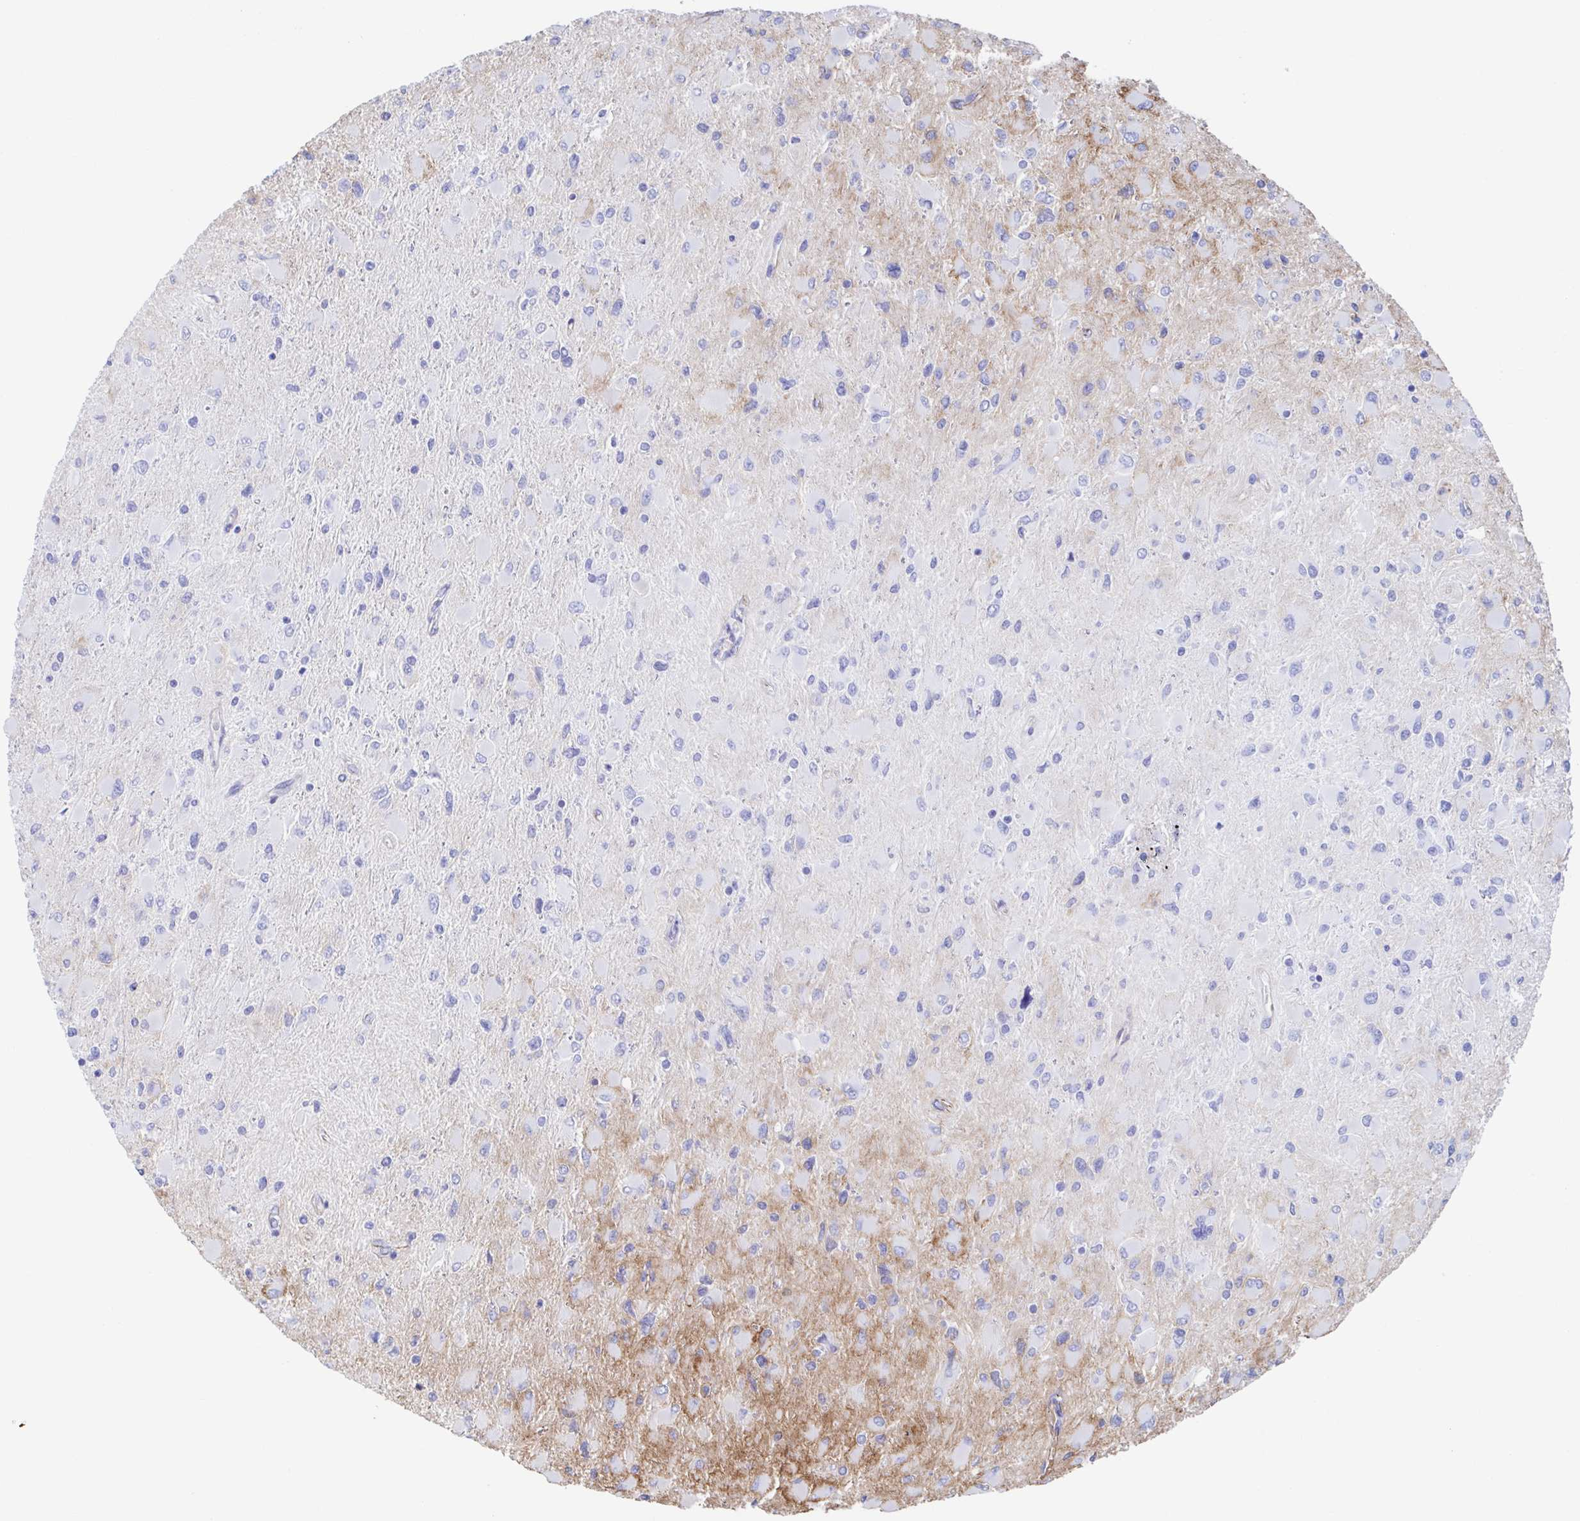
{"staining": {"intensity": "negative", "quantity": "none", "location": "none"}, "tissue": "glioma", "cell_type": "Tumor cells", "image_type": "cancer", "snomed": [{"axis": "morphology", "description": "Glioma, malignant, High grade"}, {"axis": "topography", "description": "Cerebral cortex"}], "caption": "A high-resolution image shows immunohistochemistry staining of malignant glioma (high-grade), which shows no significant expression in tumor cells.", "gene": "CDH2", "patient": {"sex": "female", "age": 36}}